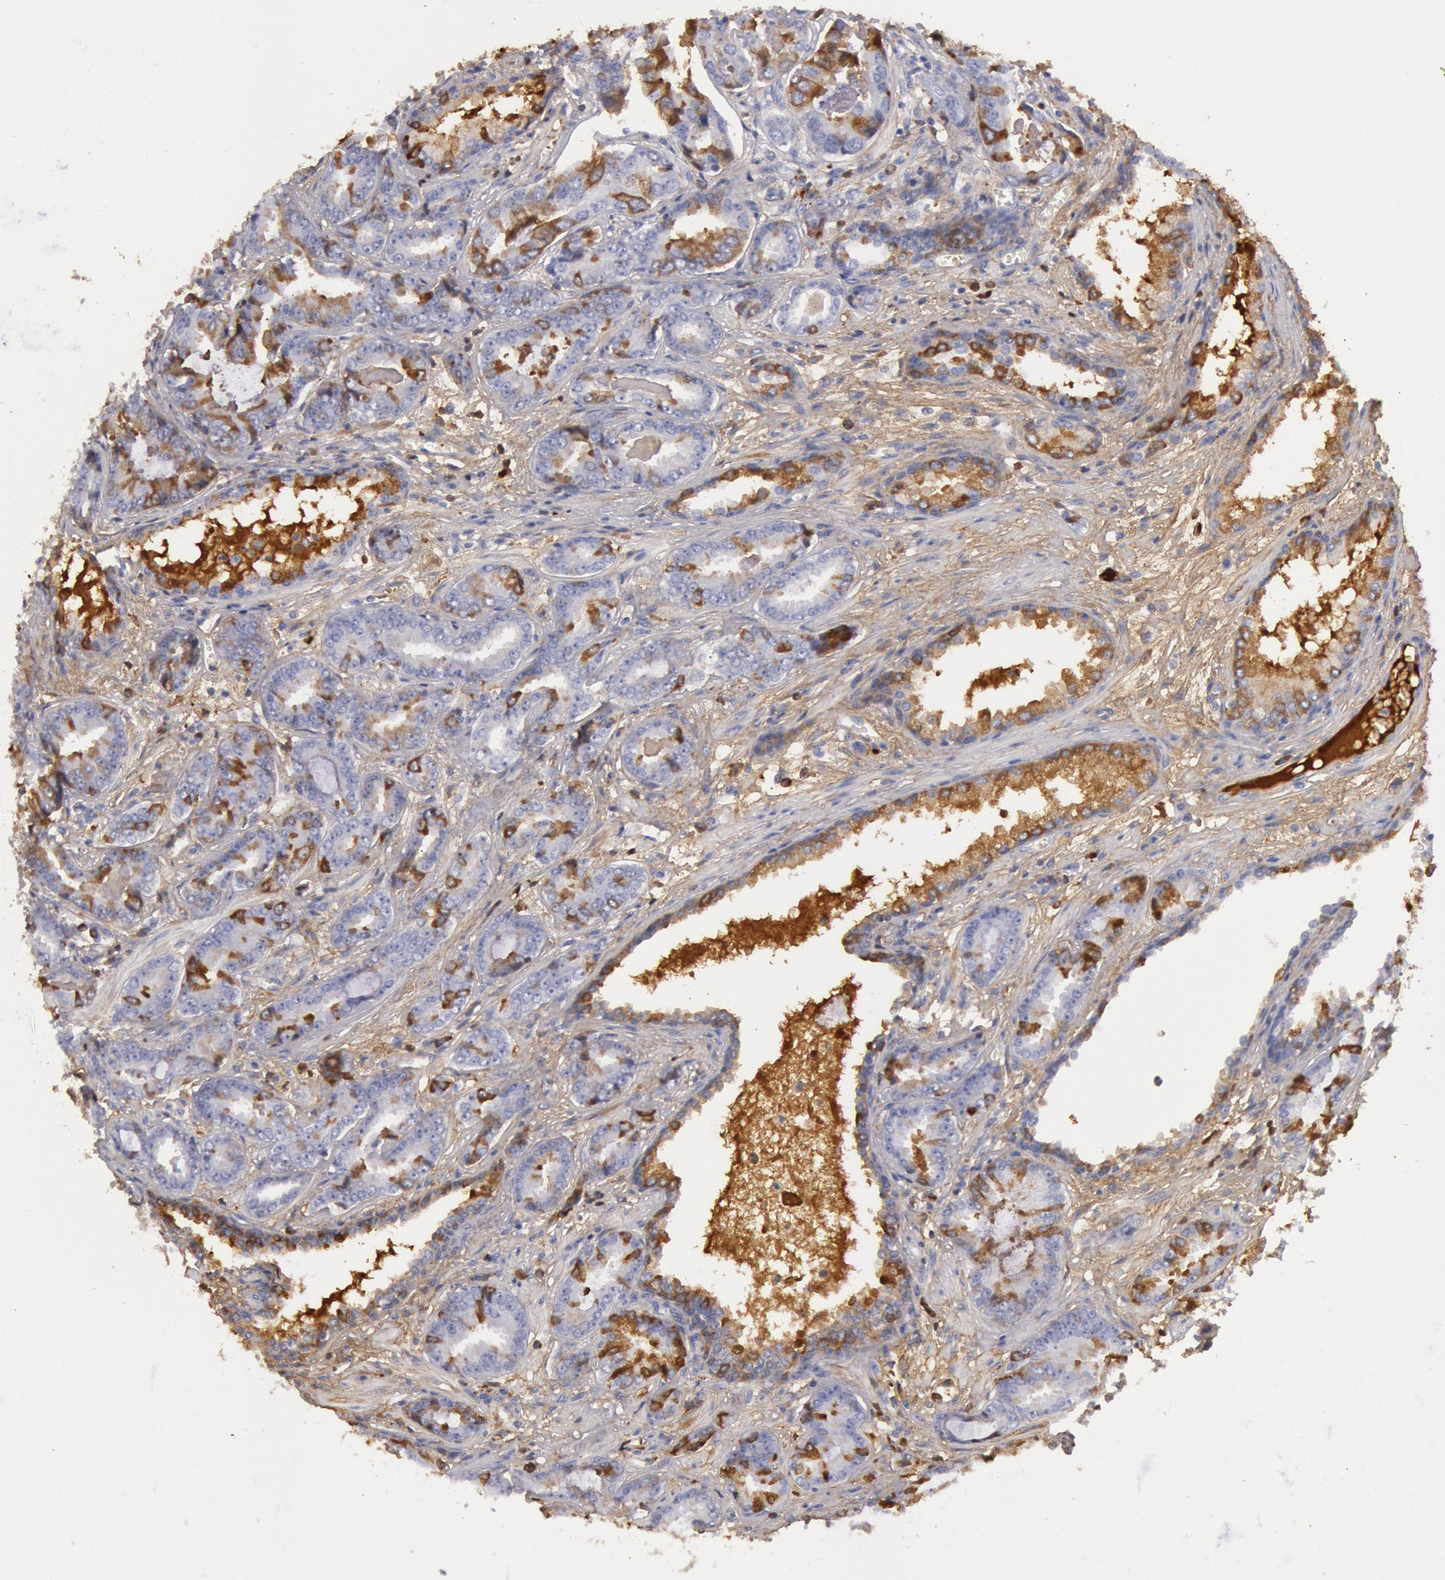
{"staining": {"intensity": "negative", "quantity": "none", "location": "none"}, "tissue": "prostate cancer", "cell_type": "Tumor cells", "image_type": "cancer", "snomed": [{"axis": "morphology", "description": "Adenocarcinoma, Low grade"}, {"axis": "topography", "description": "Prostate"}], "caption": "Immunohistochemistry micrograph of neoplastic tissue: prostate cancer (low-grade adenocarcinoma) stained with DAB (3,3'-diaminobenzidine) shows no significant protein positivity in tumor cells.", "gene": "IGHA1", "patient": {"sex": "male", "age": 65}}